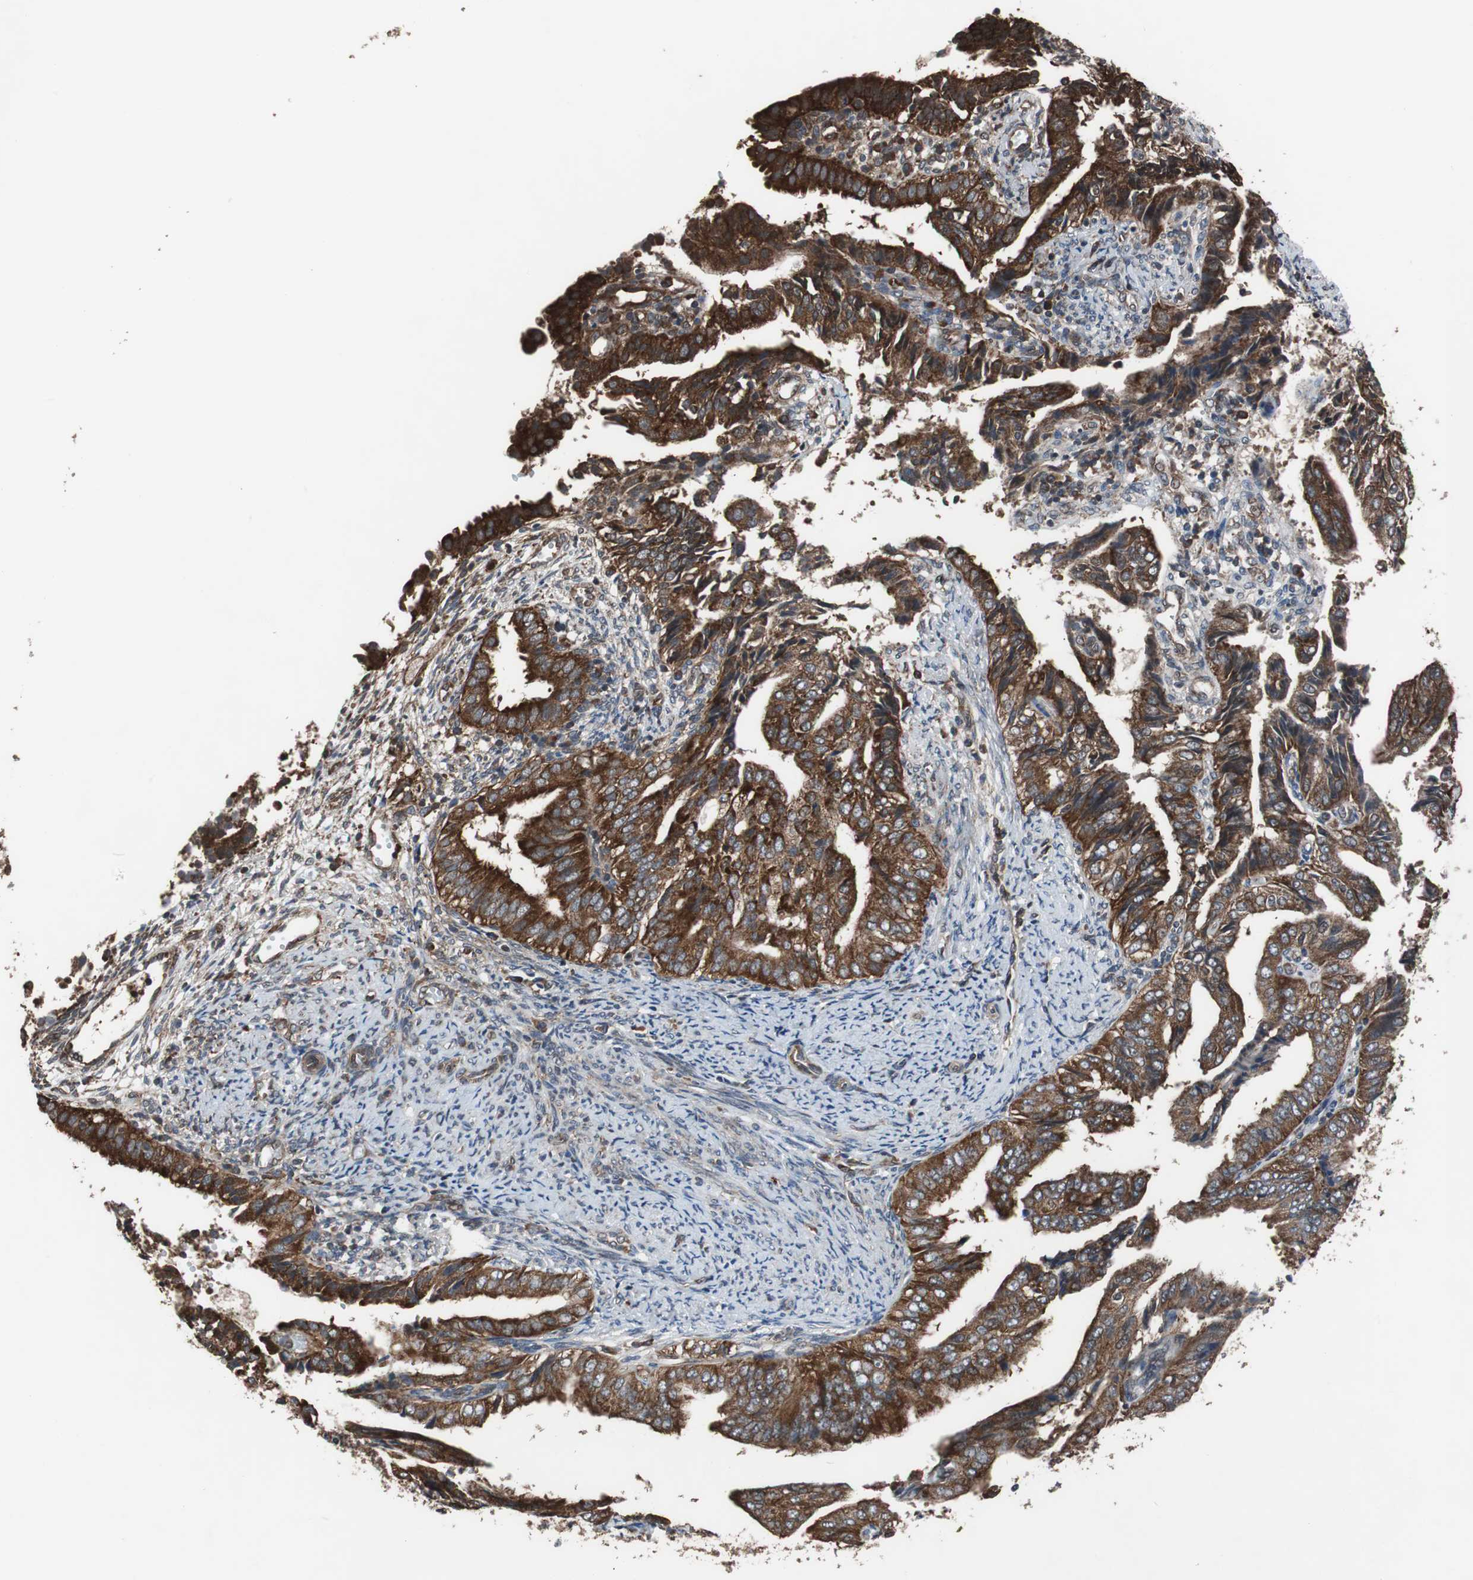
{"staining": {"intensity": "strong", "quantity": ">75%", "location": "cytoplasmic/membranous"}, "tissue": "endometrial cancer", "cell_type": "Tumor cells", "image_type": "cancer", "snomed": [{"axis": "morphology", "description": "Adenocarcinoma, NOS"}, {"axis": "topography", "description": "Endometrium"}], "caption": "Endometrial cancer (adenocarcinoma) stained for a protein reveals strong cytoplasmic/membranous positivity in tumor cells.", "gene": "USP10", "patient": {"sex": "female", "age": 58}}